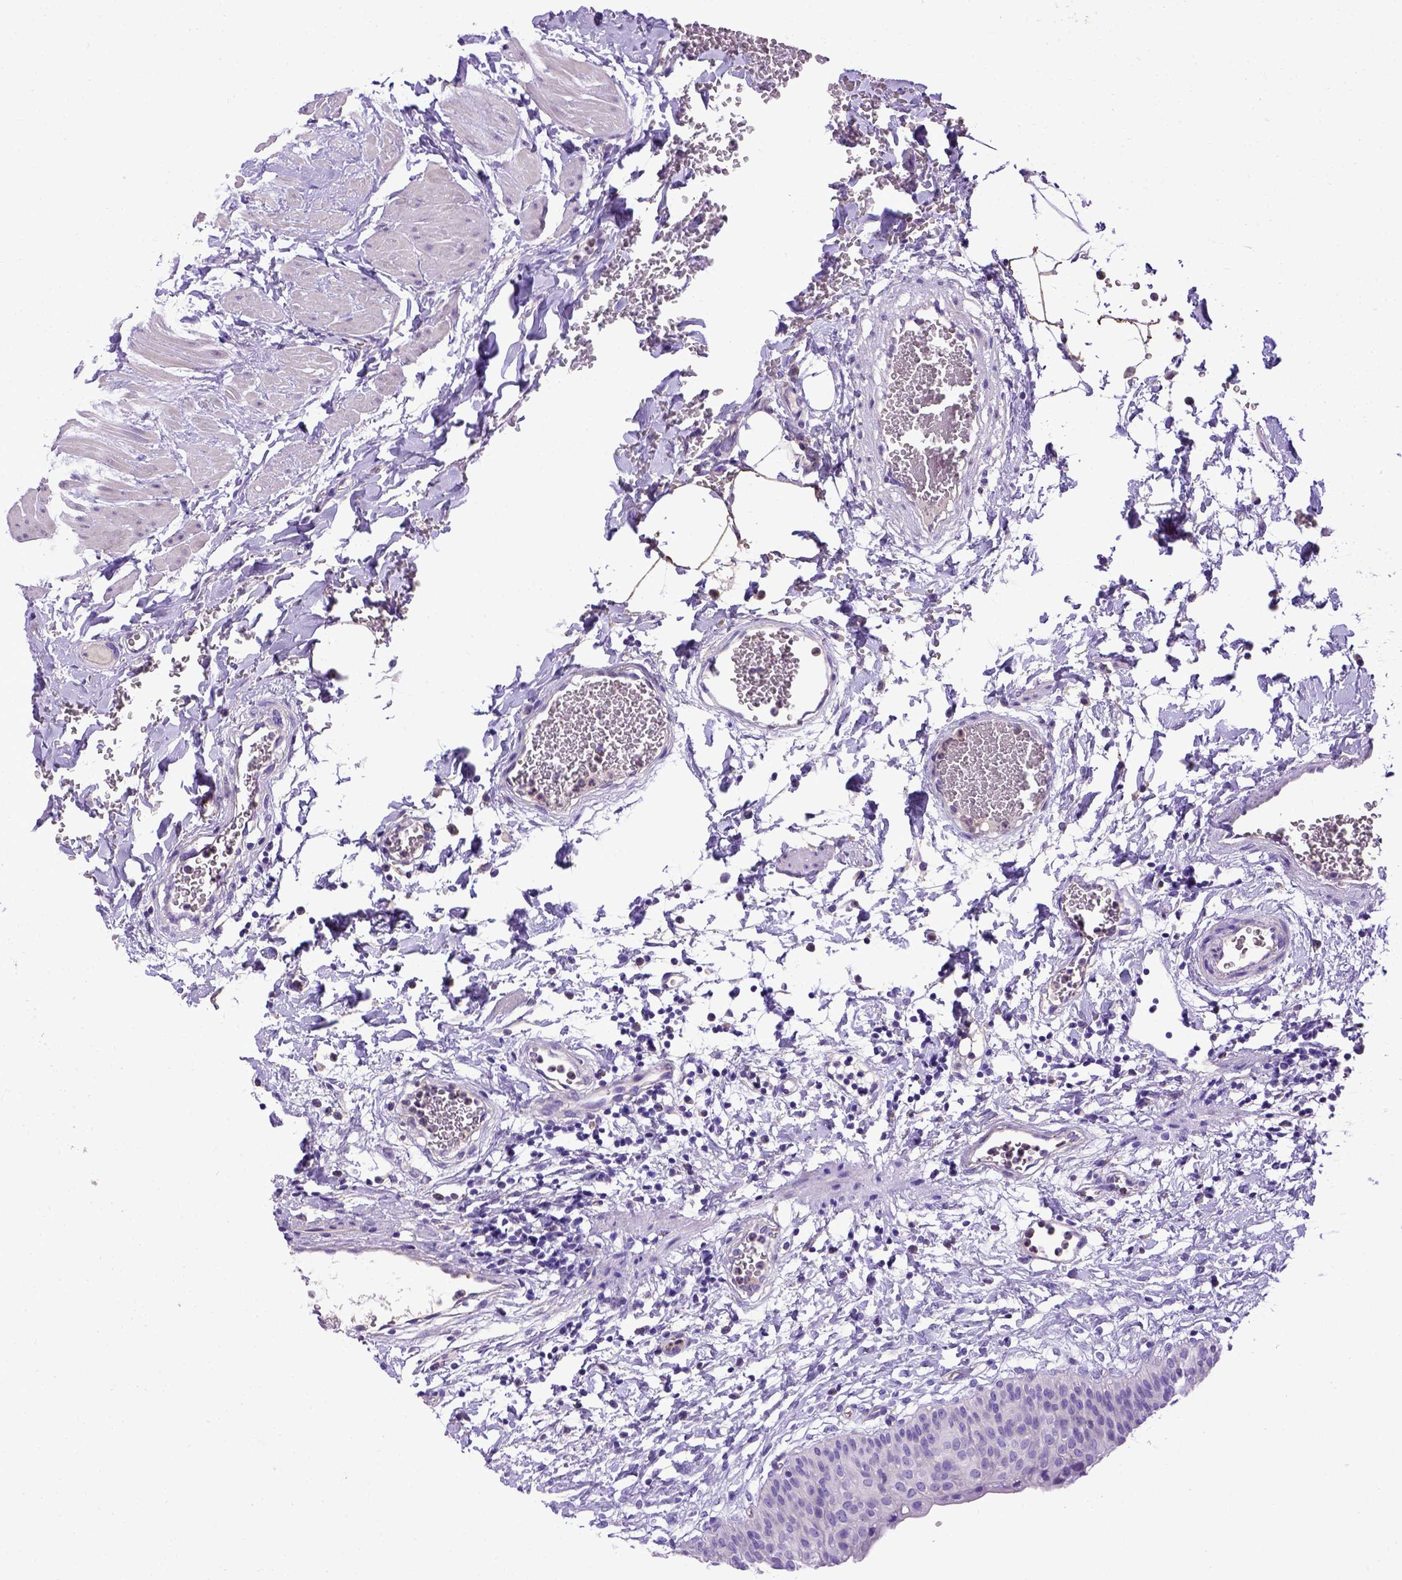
{"staining": {"intensity": "negative", "quantity": "none", "location": "none"}, "tissue": "urinary bladder", "cell_type": "Urothelial cells", "image_type": "normal", "snomed": [{"axis": "morphology", "description": "Normal tissue, NOS"}, {"axis": "topography", "description": "Urinary bladder"}], "caption": "DAB (3,3'-diaminobenzidine) immunohistochemical staining of normal urinary bladder demonstrates no significant expression in urothelial cells.", "gene": "ADAM12", "patient": {"sex": "male", "age": 55}}